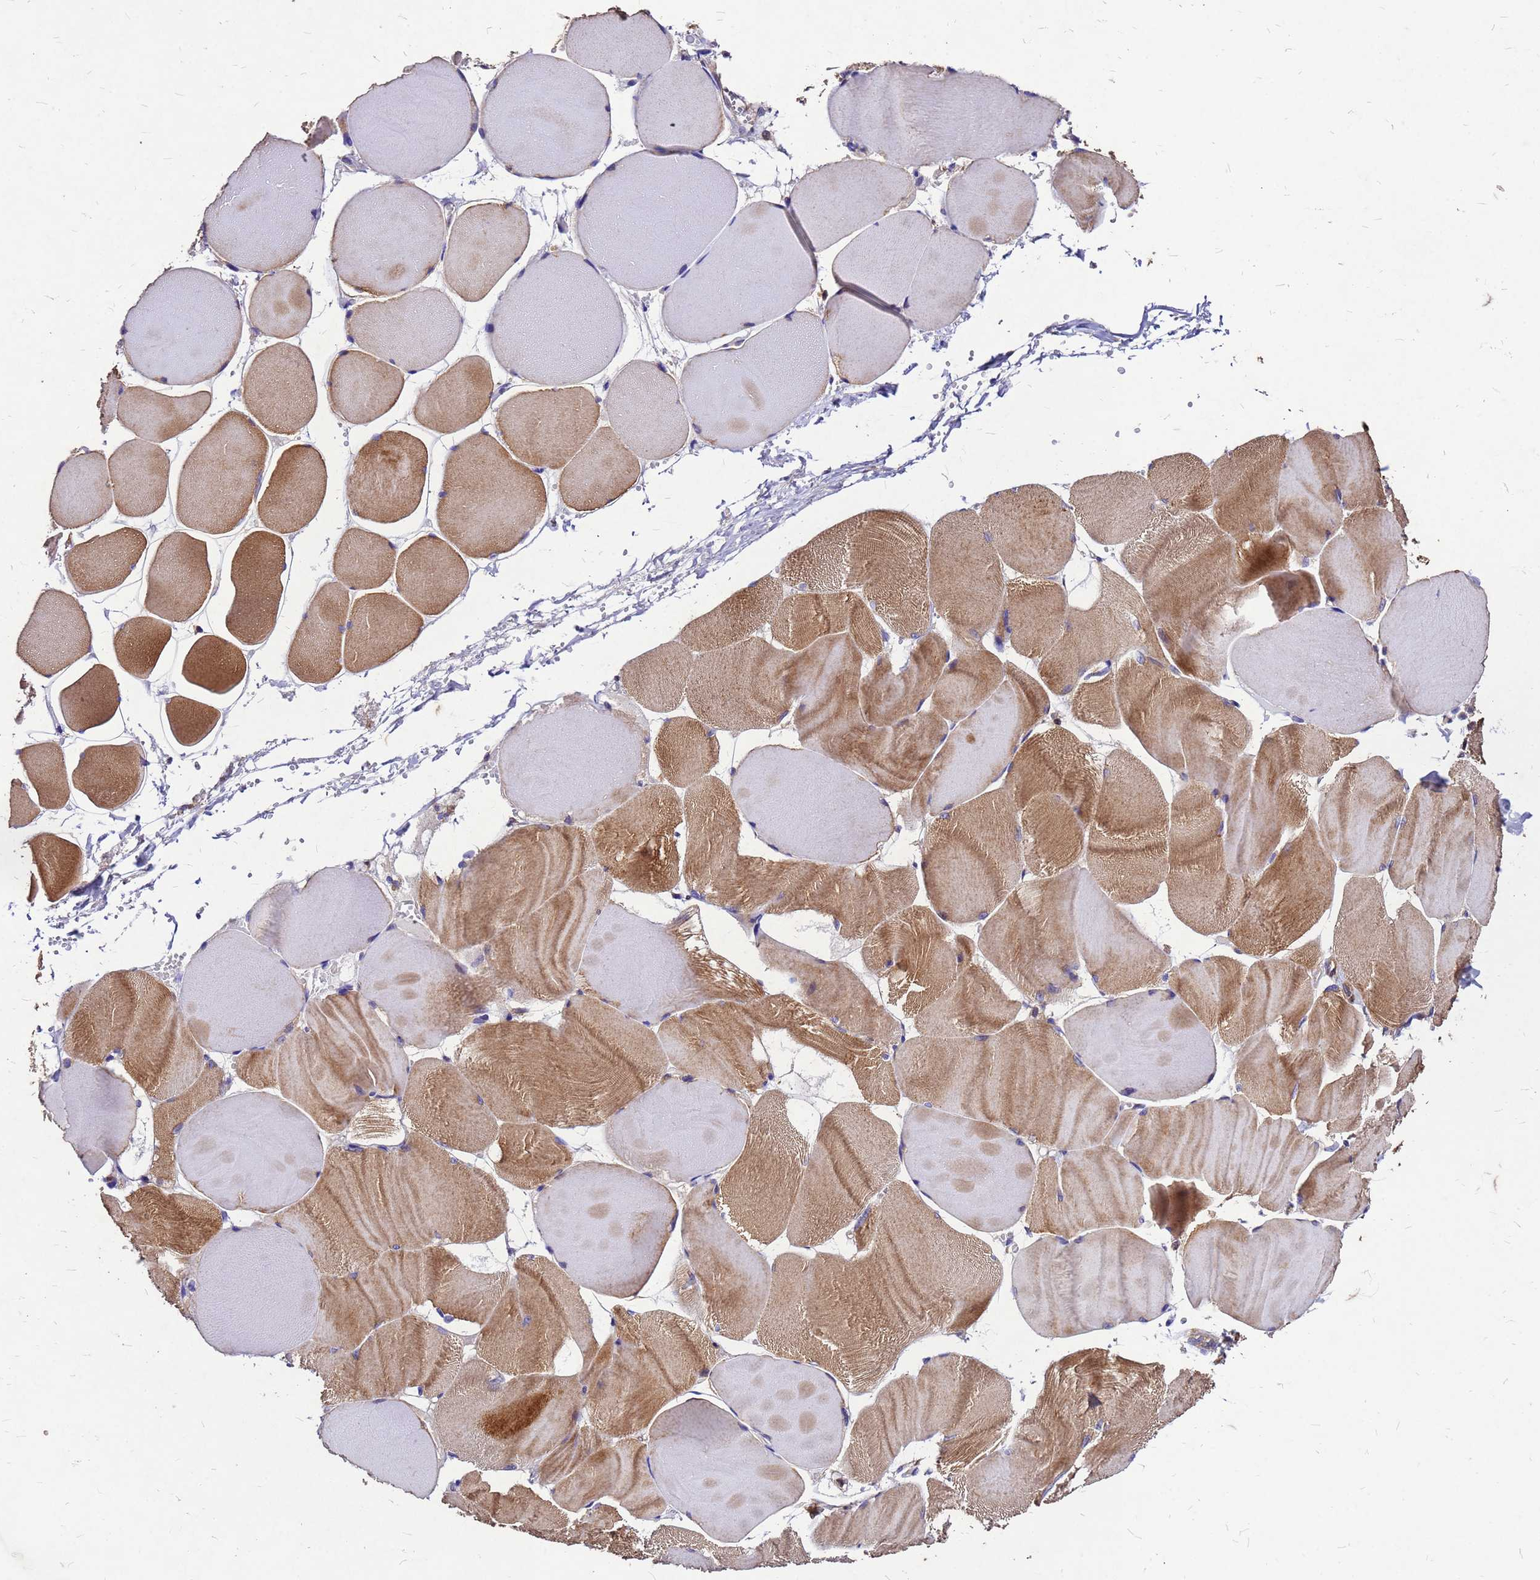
{"staining": {"intensity": "moderate", "quantity": ">75%", "location": "cytoplasmic/membranous"}, "tissue": "skeletal muscle", "cell_type": "Myocytes", "image_type": "normal", "snomed": [{"axis": "morphology", "description": "Normal tissue, NOS"}, {"axis": "morphology", "description": "Basal cell carcinoma"}, {"axis": "topography", "description": "Skeletal muscle"}], "caption": "Benign skeletal muscle demonstrates moderate cytoplasmic/membranous expression in about >75% of myocytes, visualized by immunohistochemistry.", "gene": "DUSP23", "patient": {"sex": "female", "age": 64}}